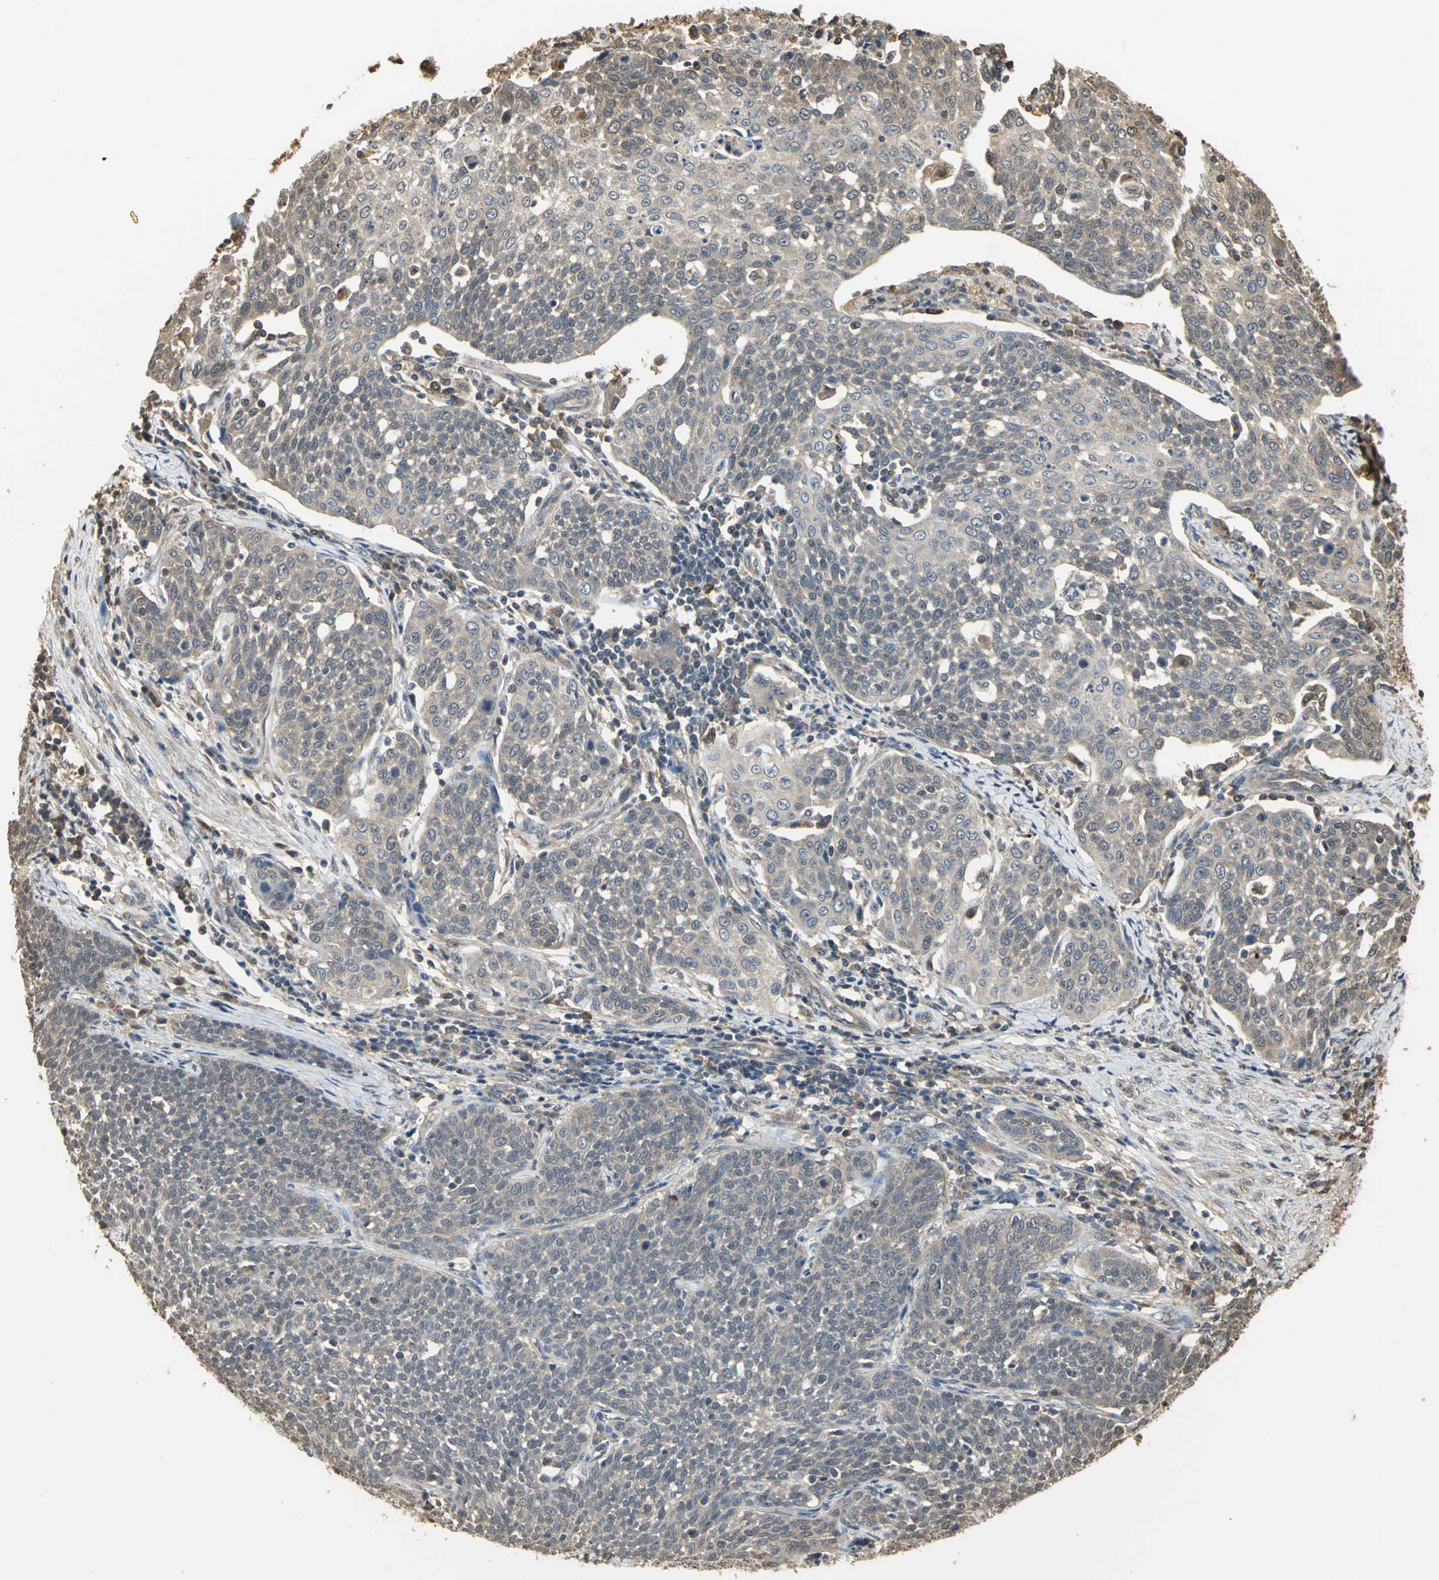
{"staining": {"intensity": "weak", "quantity": ">75%", "location": "cytoplasmic/membranous"}, "tissue": "cervical cancer", "cell_type": "Tumor cells", "image_type": "cancer", "snomed": [{"axis": "morphology", "description": "Squamous cell carcinoma, NOS"}, {"axis": "topography", "description": "Cervix"}], "caption": "Tumor cells exhibit weak cytoplasmic/membranous expression in about >75% of cells in cervical cancer.", "gene": "PARK7", "patient": {"sex": "female", "age": 34}}